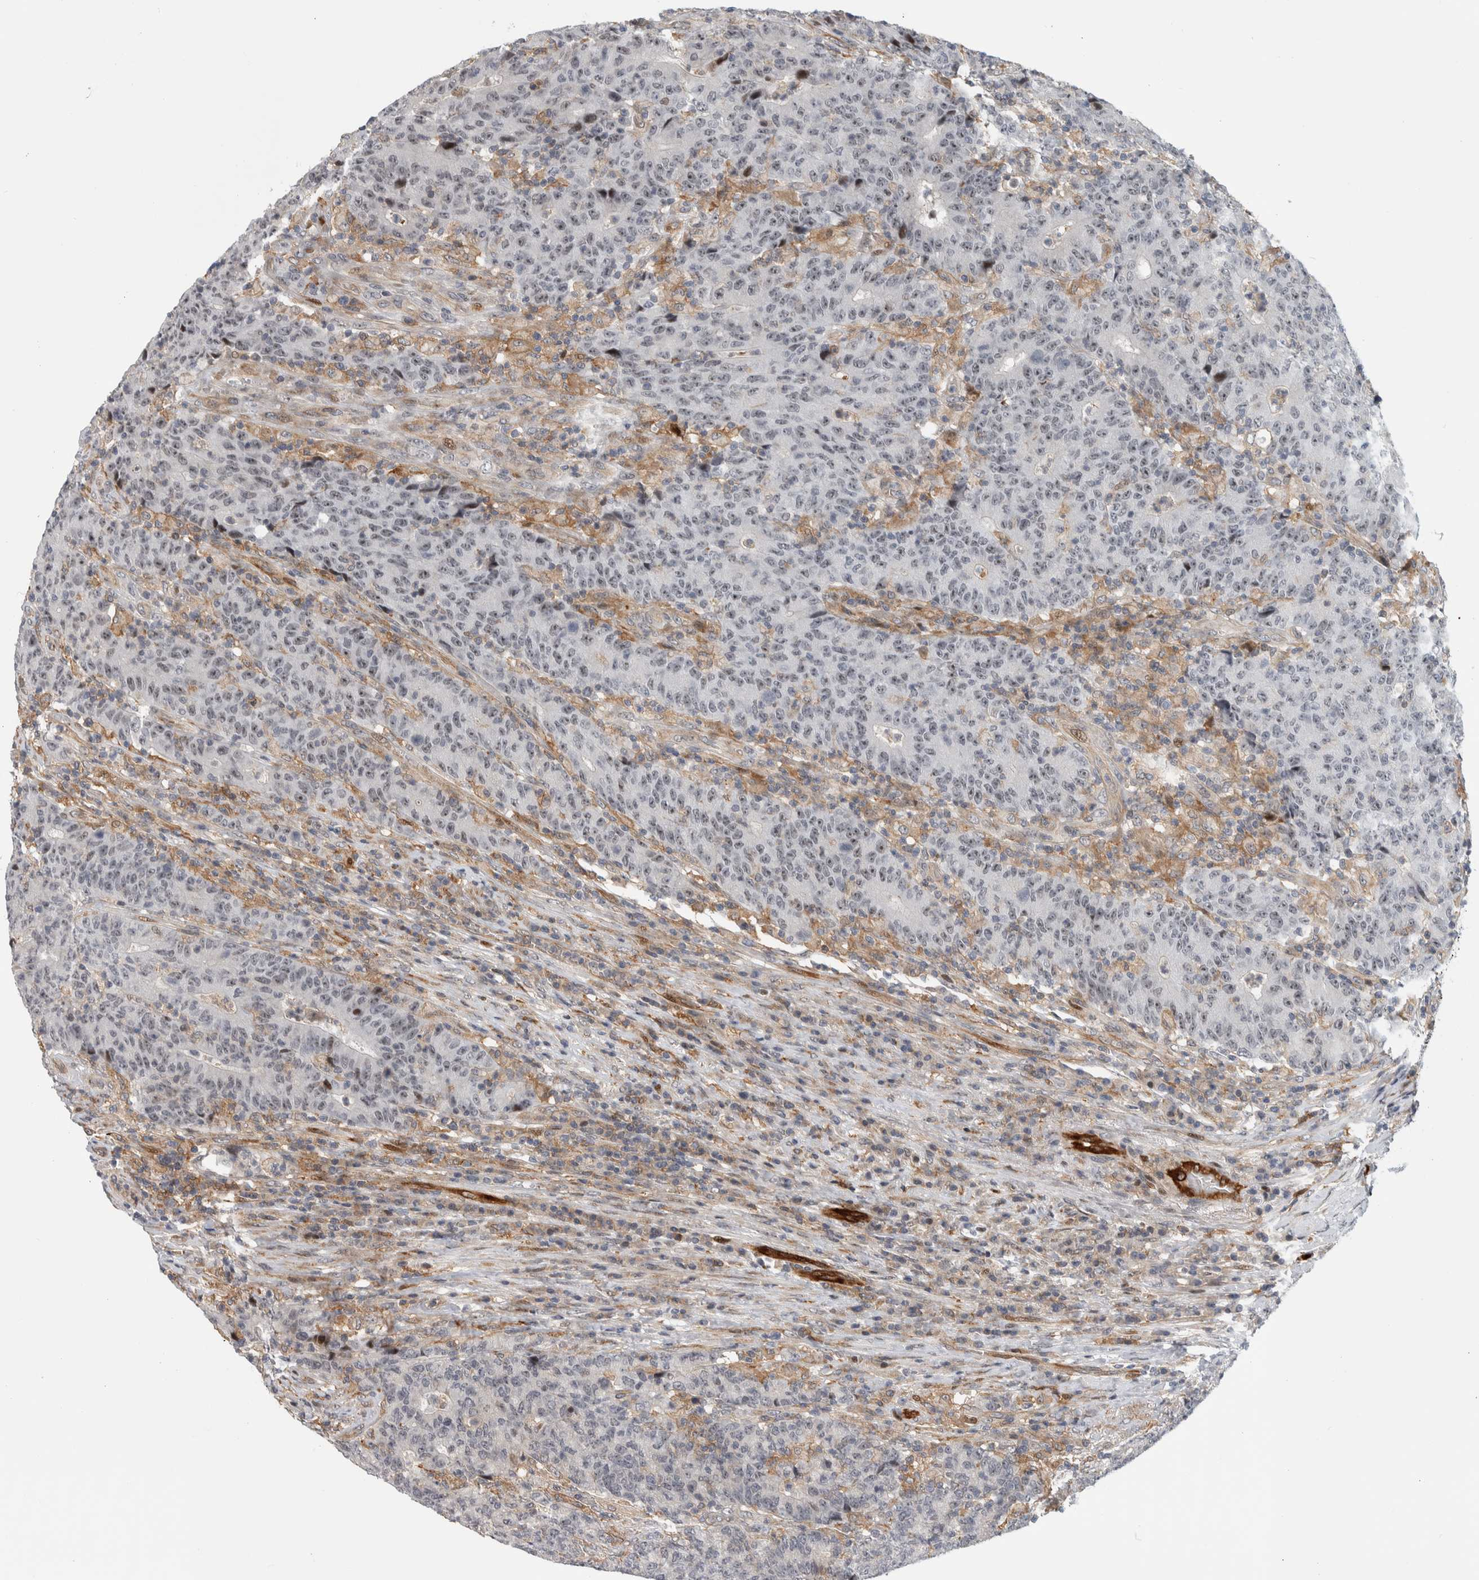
{"staining": {"intensity": "weak", "quantity": "25%-75%", "location": "nuclear"}, "tissue": "colorectal cancer", "cell_type": "Tumor cells", "image_type": "cancer", "snomed": [{"axis": "morphology", "description": "Normal tissue, NOS"}, {"axis": "morphology", "description": "Adenocarcinoma, NOS"}, {"axis": "topography", "description": "Colon"}], "caption": "Protein staining exhibits weak nuclear expression in about 25%-75% of tumor cells in colorectal adenocarcinoma.", "gene": "MSL1", "patient": {"sex": "female", "age": 75}}